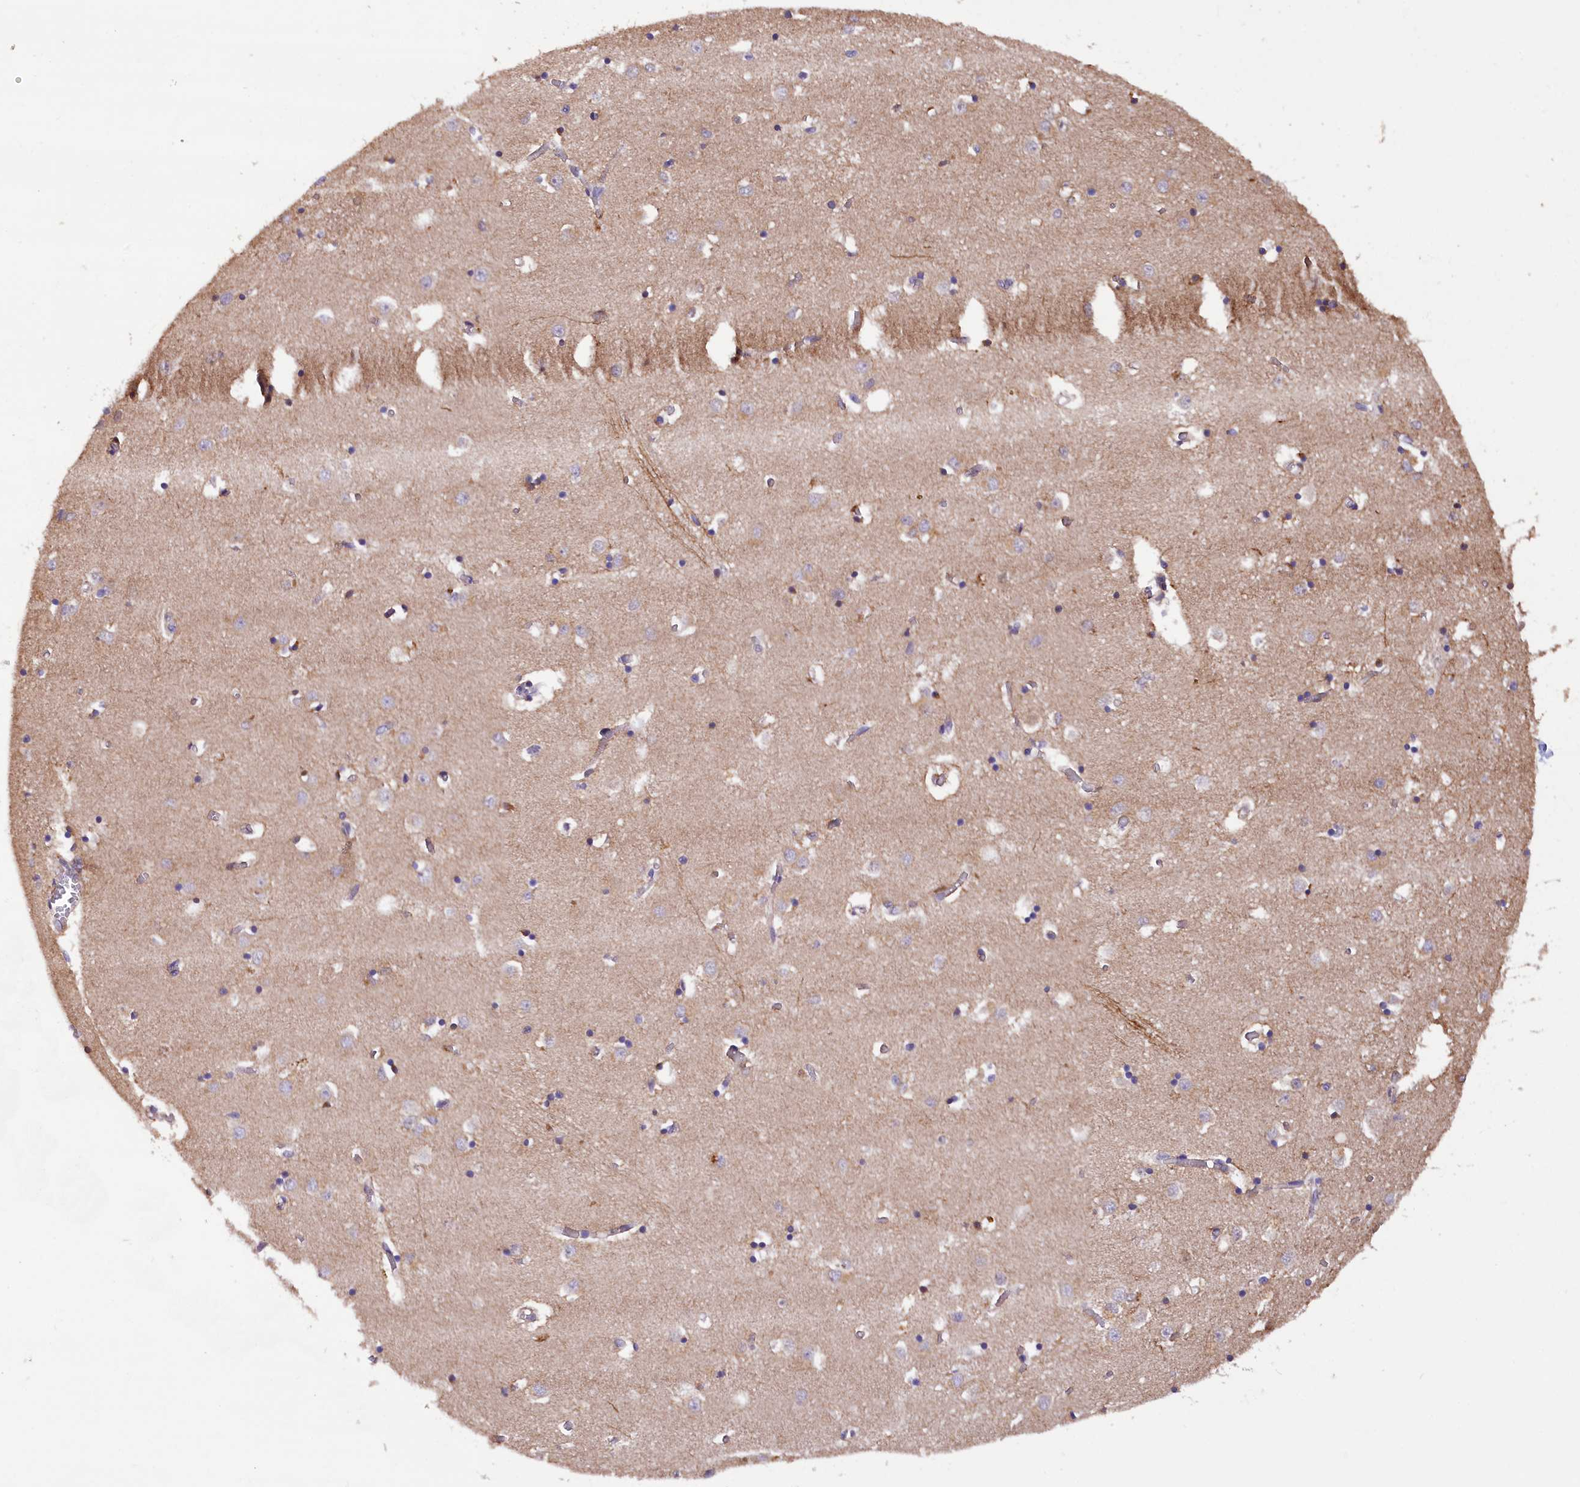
{"staining": {"intensity": "negative", "quantity": "none", "location": "none"}, "tissue": "caudate", "cell_type": "Glial cells", "image_type": "normal", "snomed": [{"axis": "morphology", "description": "Normal tissue, NOS"}, {"axis": "topography", "description": "Lateral ventricle wall"}], "caption": "Human caudate stained for a protein using IHC exhibits no staining in glial cells.", "gene": "DPP3", "patient": {"sex": "male", "age": 70}}